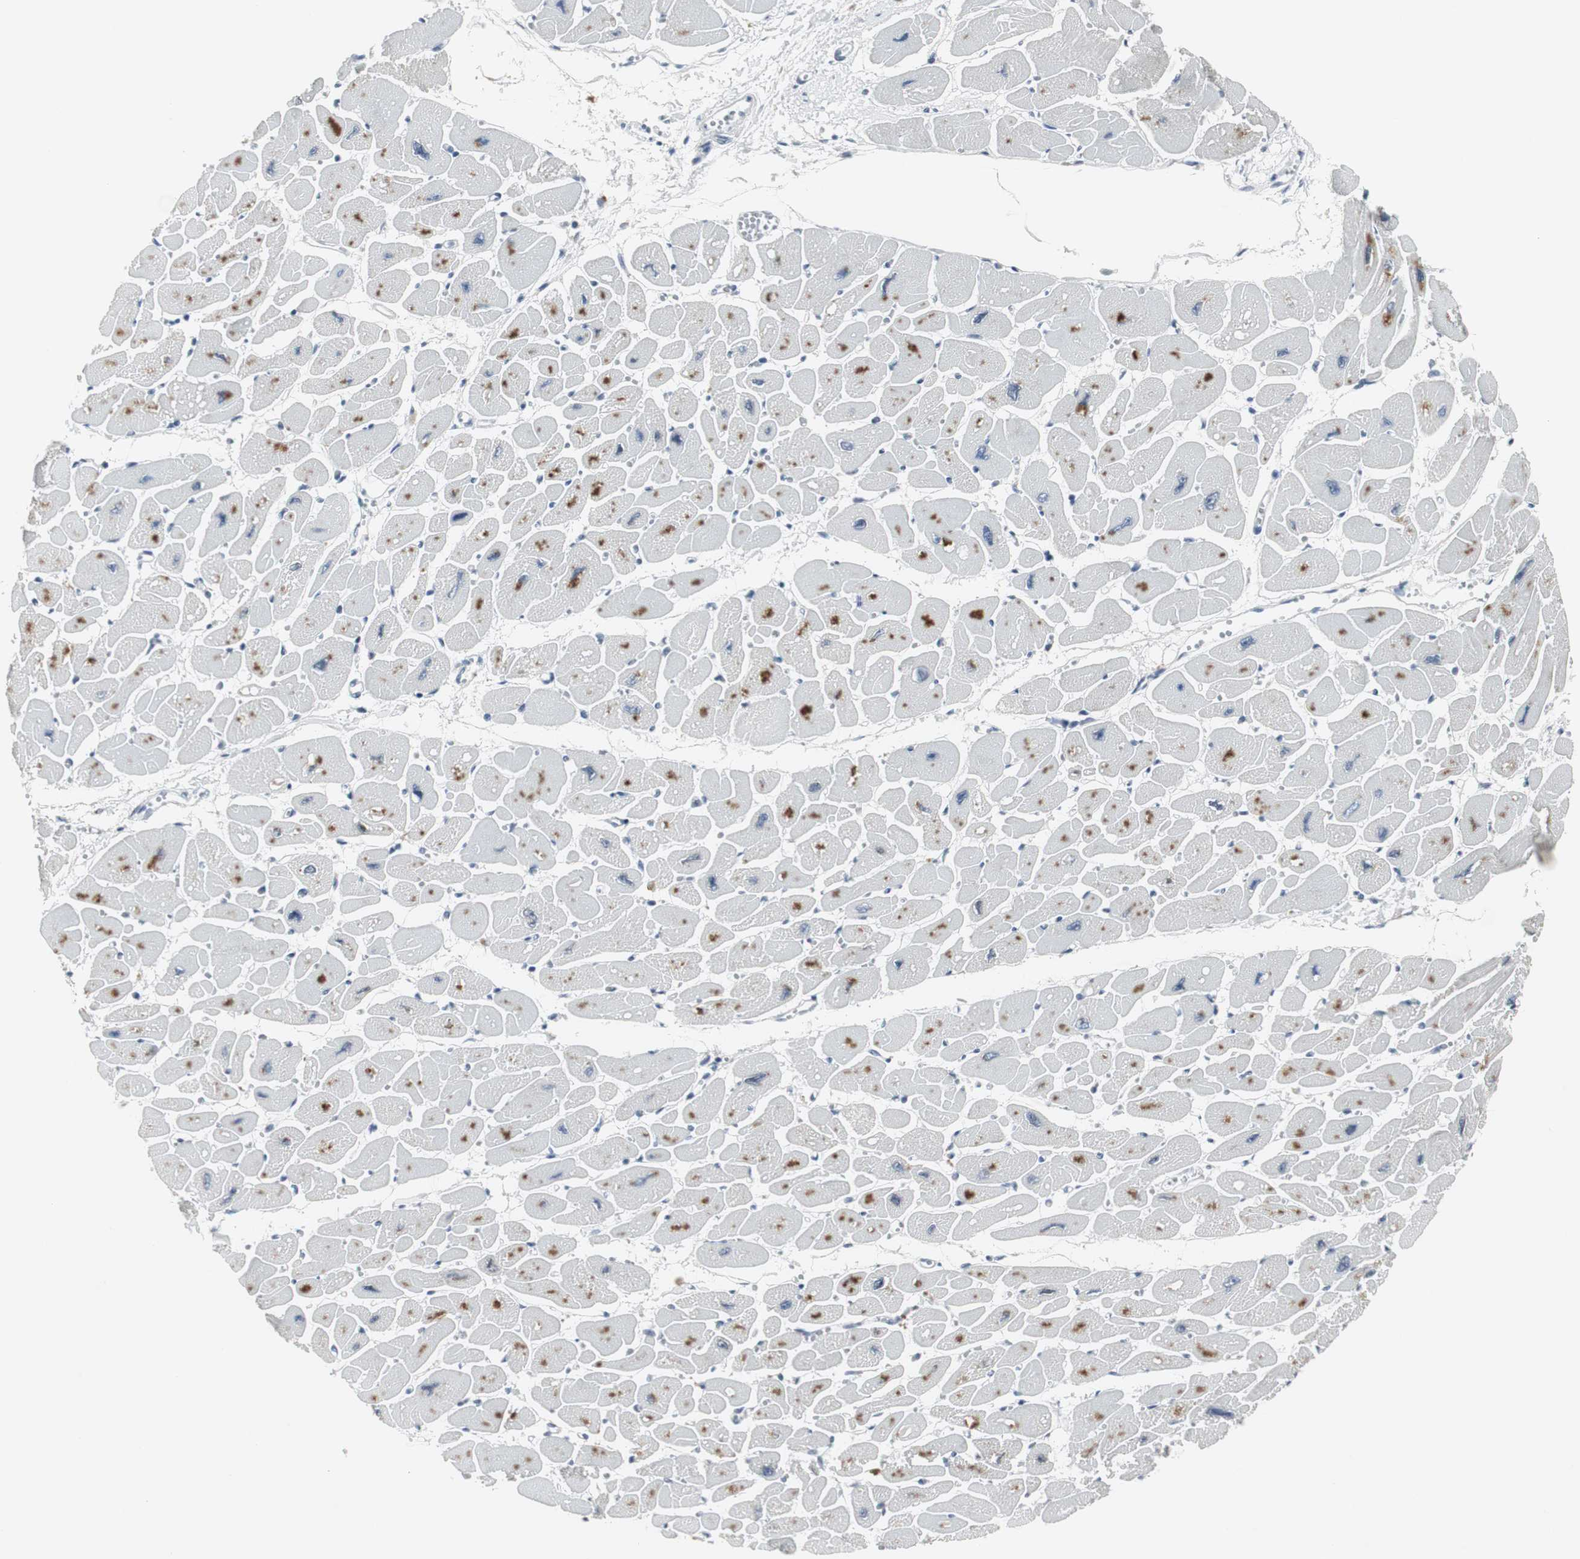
{"staining": {"intensity": "moderate", "quantity": "25%-75%", "location": "cytoplasmic/membranous"}, "tissue": "heart muscle", "cell_type": "Cardiomyocytes", "image_type": "normal", "snomed": [{"axis": "morphology", "description": "Normal tissue, NOS"}, {"axis": "topography", "description": "Heart"}], "caption": "Heart muscle stained with immunohistochemistry (IHC) exhibits moderate cytoplasmic/membranous positivity in about 25%-75% of cardiomyocytes.", "gene": "ELK1", "patient": {"sex": "female", "age": 54}}